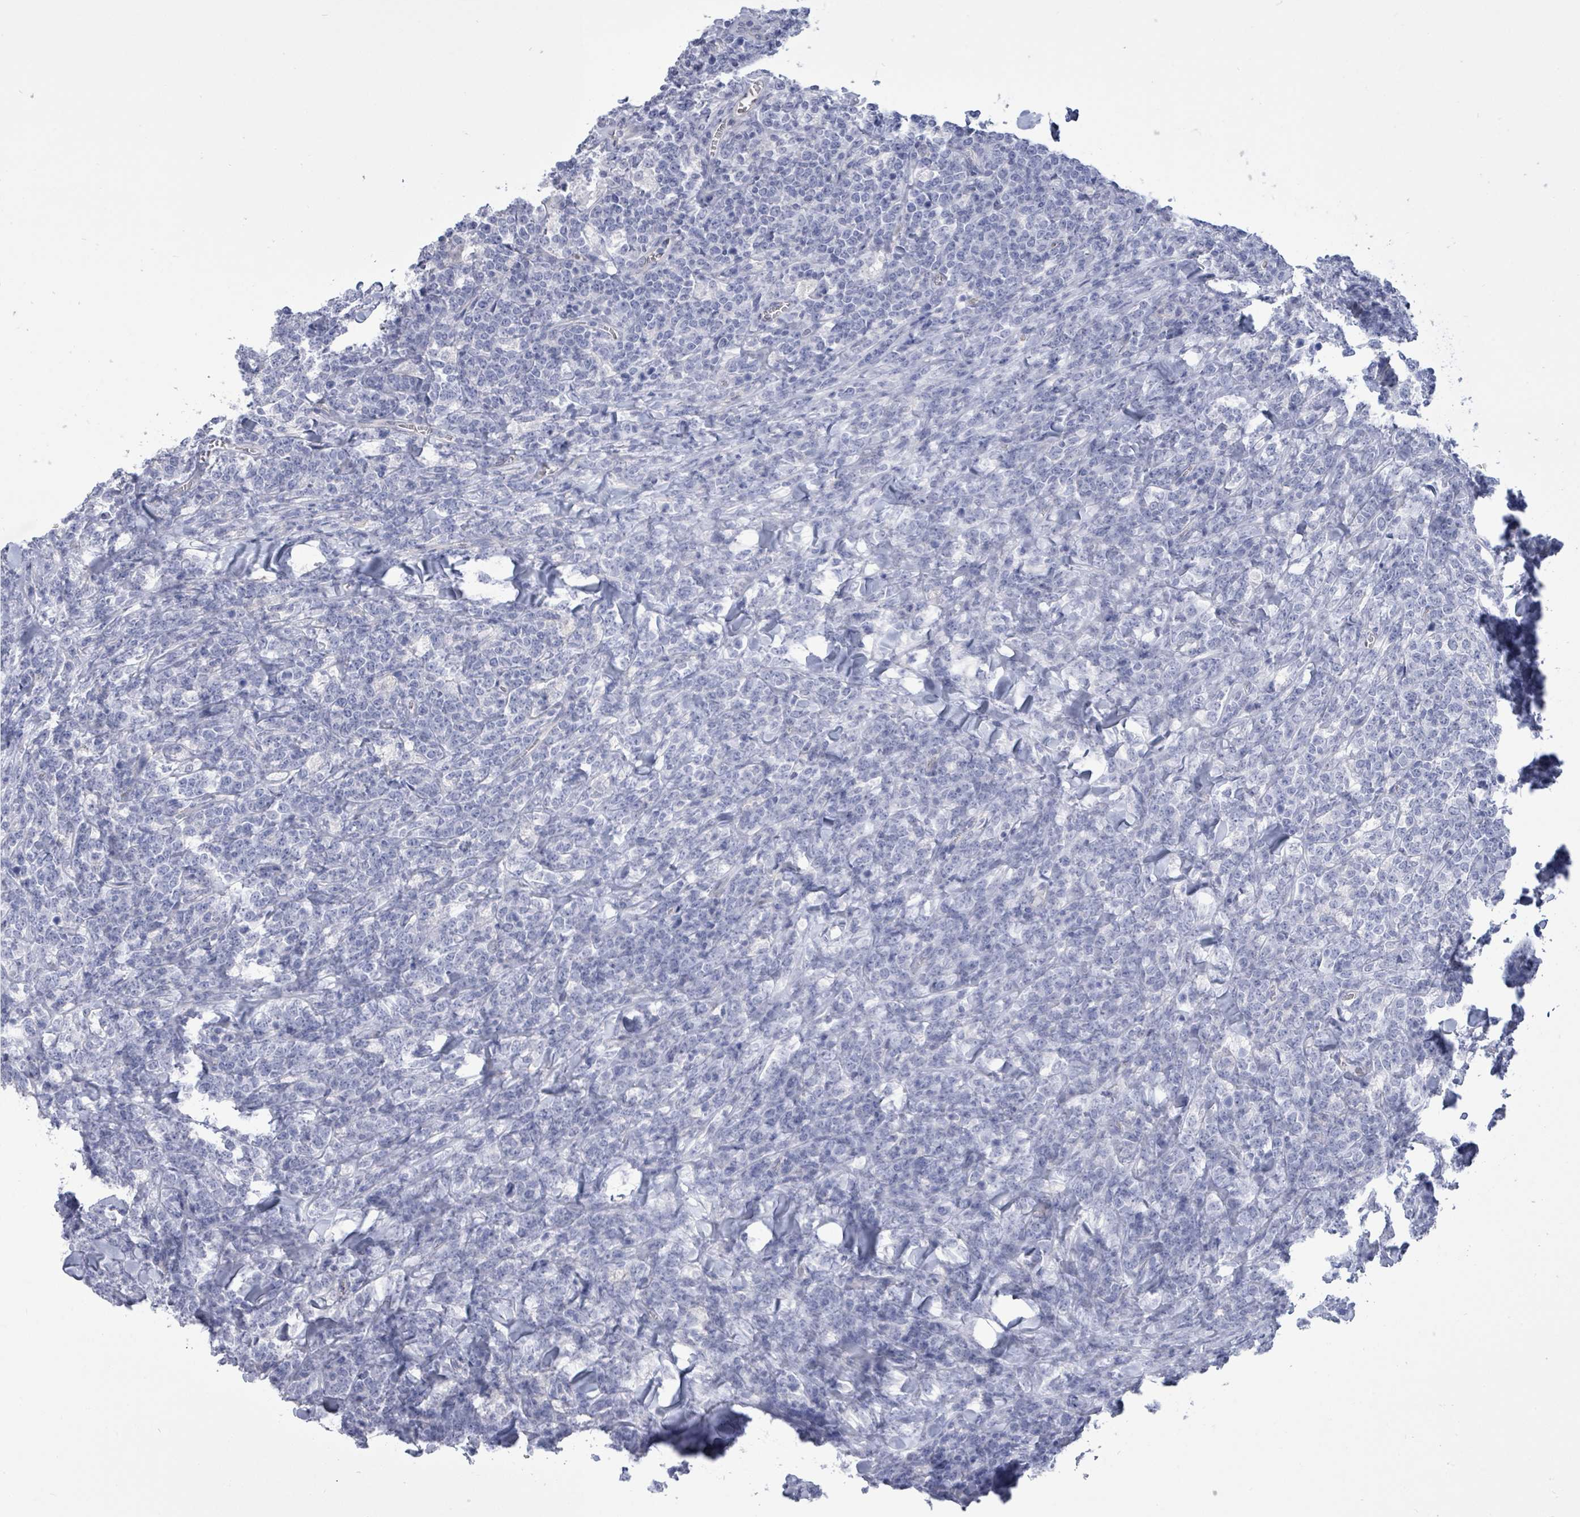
{"staining": {"intensity": "negative", "quantity": "none", "location": "none"}, "tissue": "lymphoma", "cell_type": "Tumor cells", "image_type": "cancer", "snomed": [{"axis": "morphology", "description": "Malignant lymphoma, non-Hodgkin's type, High grade"}, {"axis": "topography", "description": "Small intestine"}], "caption": "Immunohistochemistry (IHC) of high-grade malignant lymphoma, non-Hodgkin's type displays no positivity in tumor cells.", "gene": "CT45A5", "patient": {"sex": "male", "age": 8}}